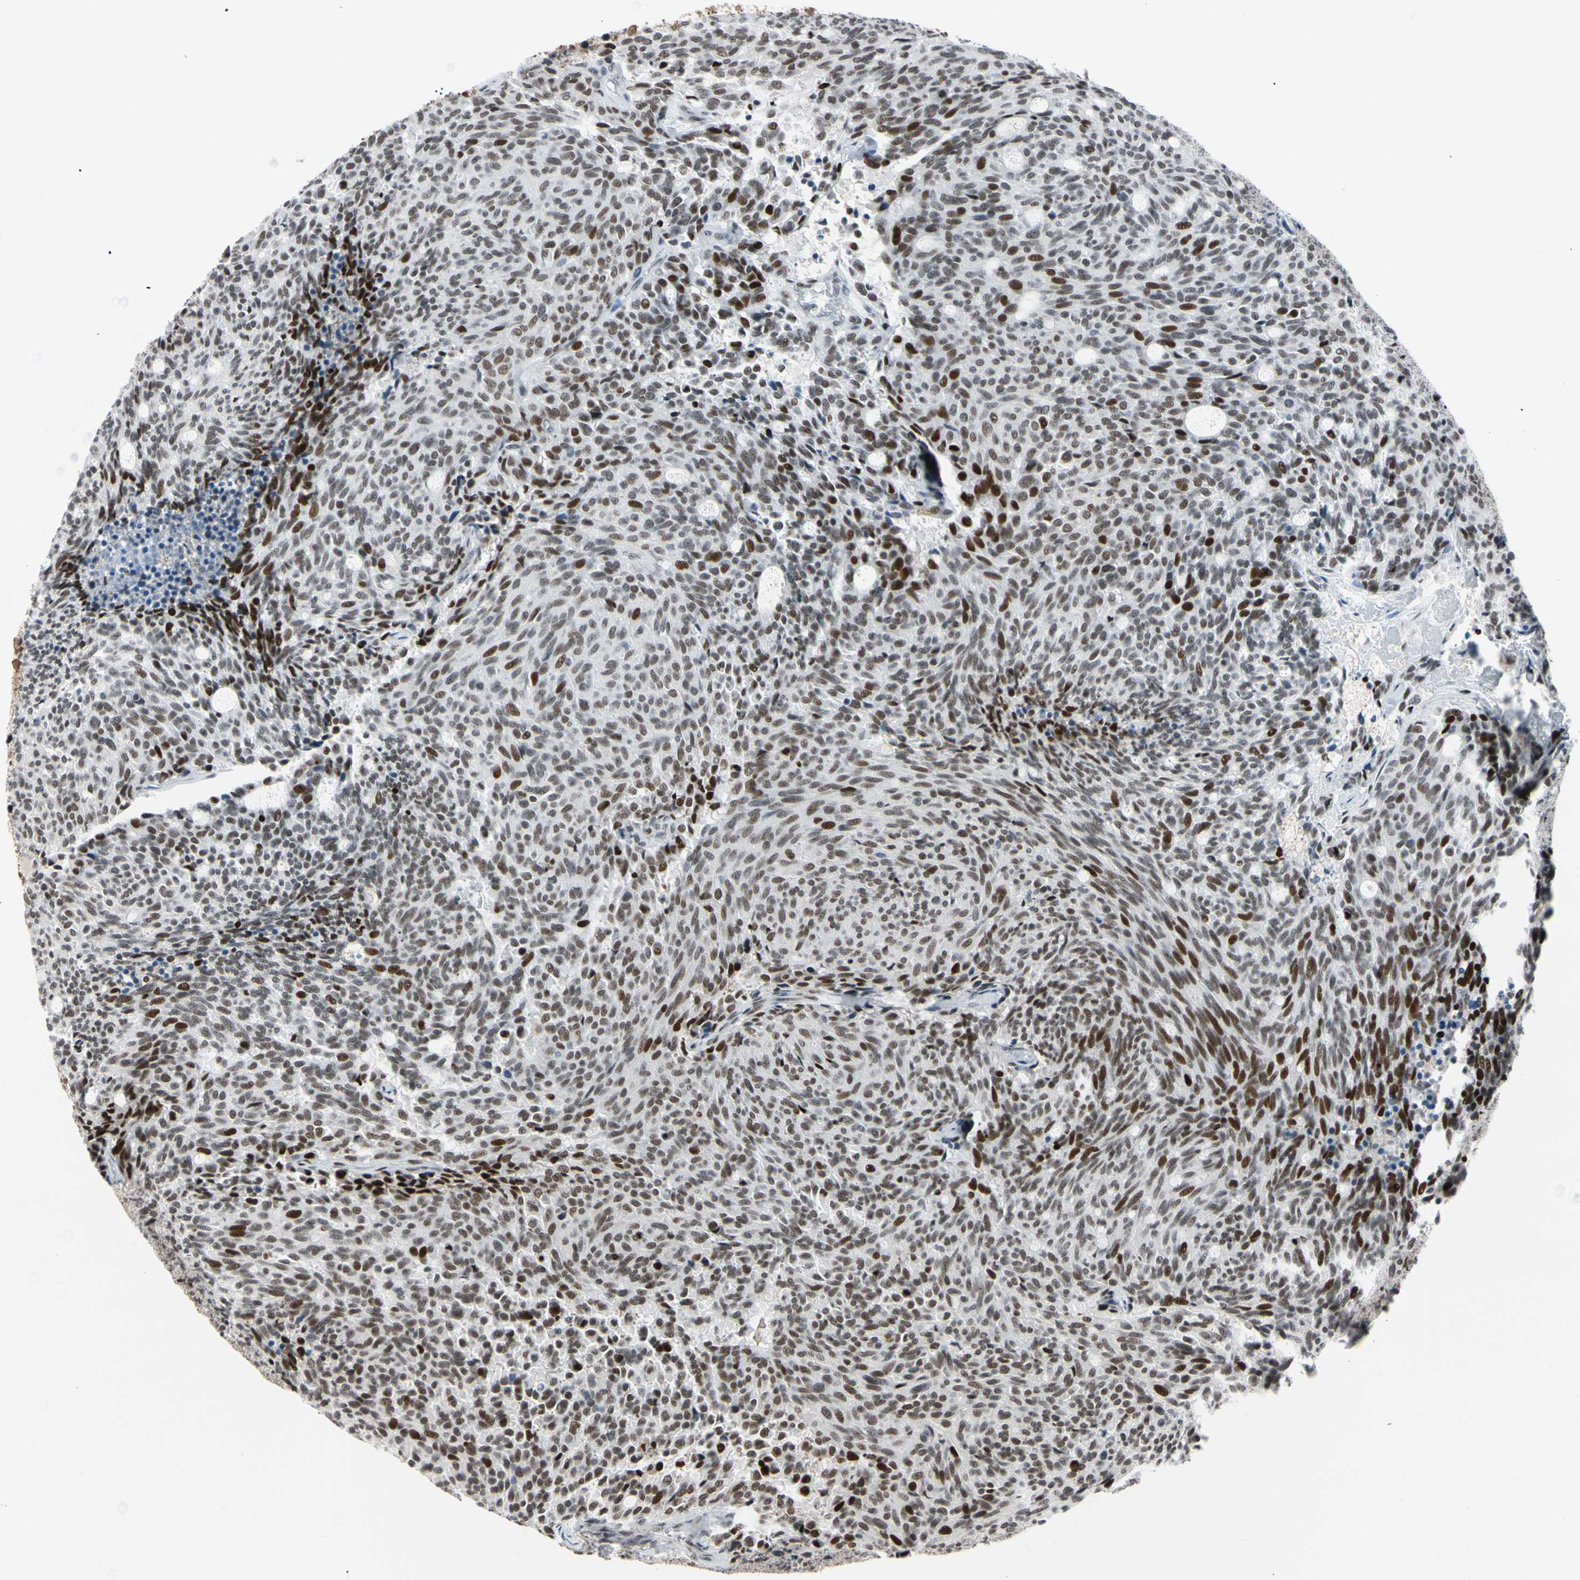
{"staining": {"intensity": "moderate", "quantity": ">75%", "location": "nuclear"}, "tissue": "carcinoid", "cell_type": "Tumor cells", "image_type": "cancer", "snomed": [{"axis": "morphology", "description": "Carcinoid, malignant, NOS"}, {"axis": "topography", "description": "Pancreas"}], "caption": "There is medium levels of moderate nuclear staining in tumor cells of malignant carcinoid, as demonstrated by immunohistochemical staining (brown color).", "gene": "FOXO3", "patient": {"sex": "female", "age": 54}}